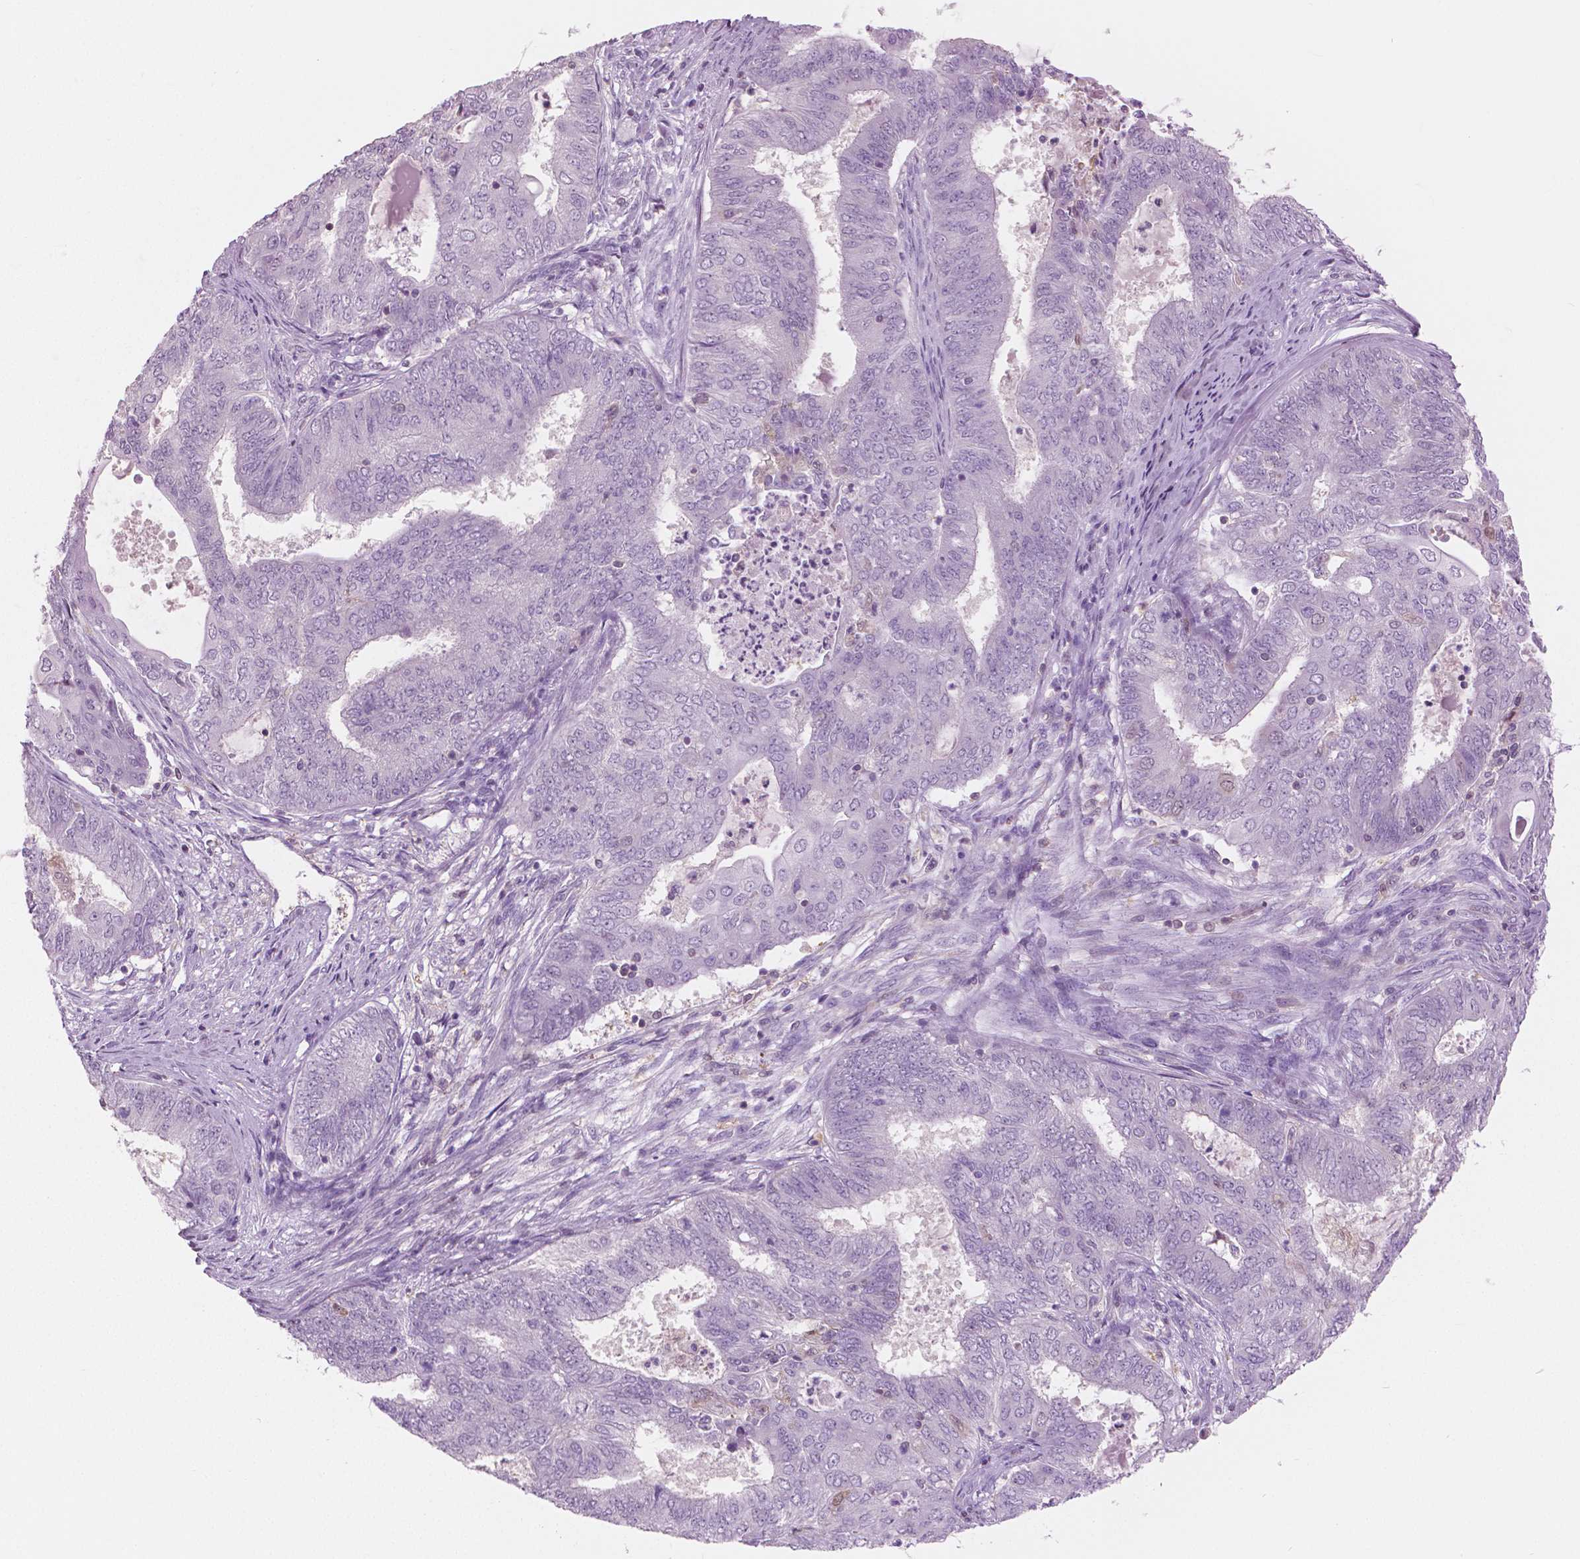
{"staining": {"intensity": "negative", "quantity": "none", "location": "none"}, "tissue": "endometrial cancer", "cell_type": "Tumor cells", "image_type": "cancer", "snomed": [{"axis": "morphology", "description": "Adenocarcinoma, NOS"}, {"axis": "topography", "description": "Endometrium"}], "caption": "Immunohistochemical staining of adenocarcinoma (endometrial) shows no significant staining in tumor cells. (DAB IHC, high magnification).", "gene": "GALM", "patient": {"sex": "female", "age": 62}}